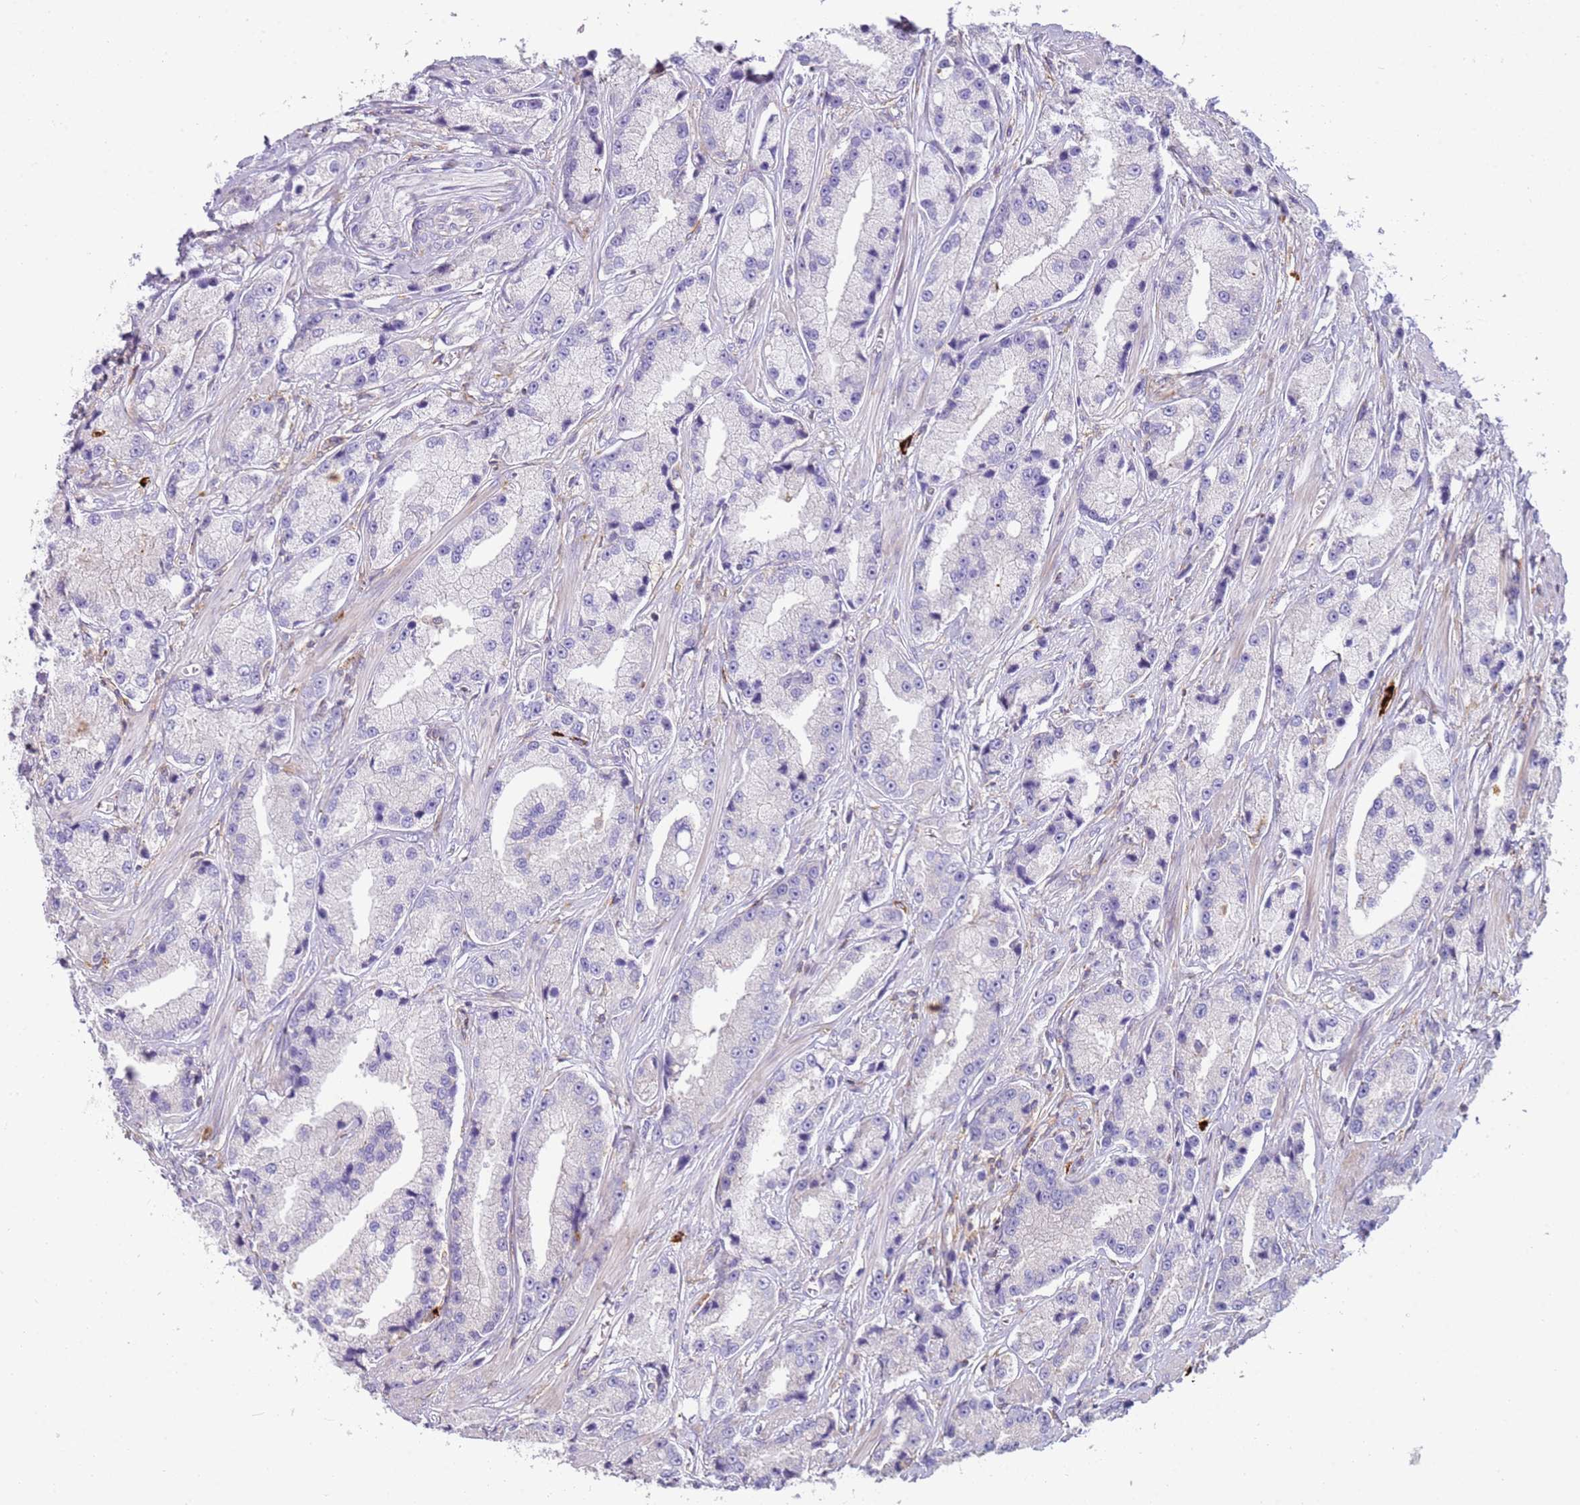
{"staining": {"intensity": "negative", "quantity": "none", "location": "none"}, "tissue": "prostate cancer", "cell_type": "Tumor cells", "image_type": "cancer", "snomed": [{"axis": "morphology", "description": "Adenocarcinoma, High grade"}, {"axis": "topography", "description": "Prostate"}], "caption": "Immunohistochemistry image of neoplastic tissue: human prostate high-grade adenocarcinoma stained with DAB exhibits no significant protein staining in tumor cells.", "gene": "FPR1", "patient": {"sex": "male", "age": 74}}